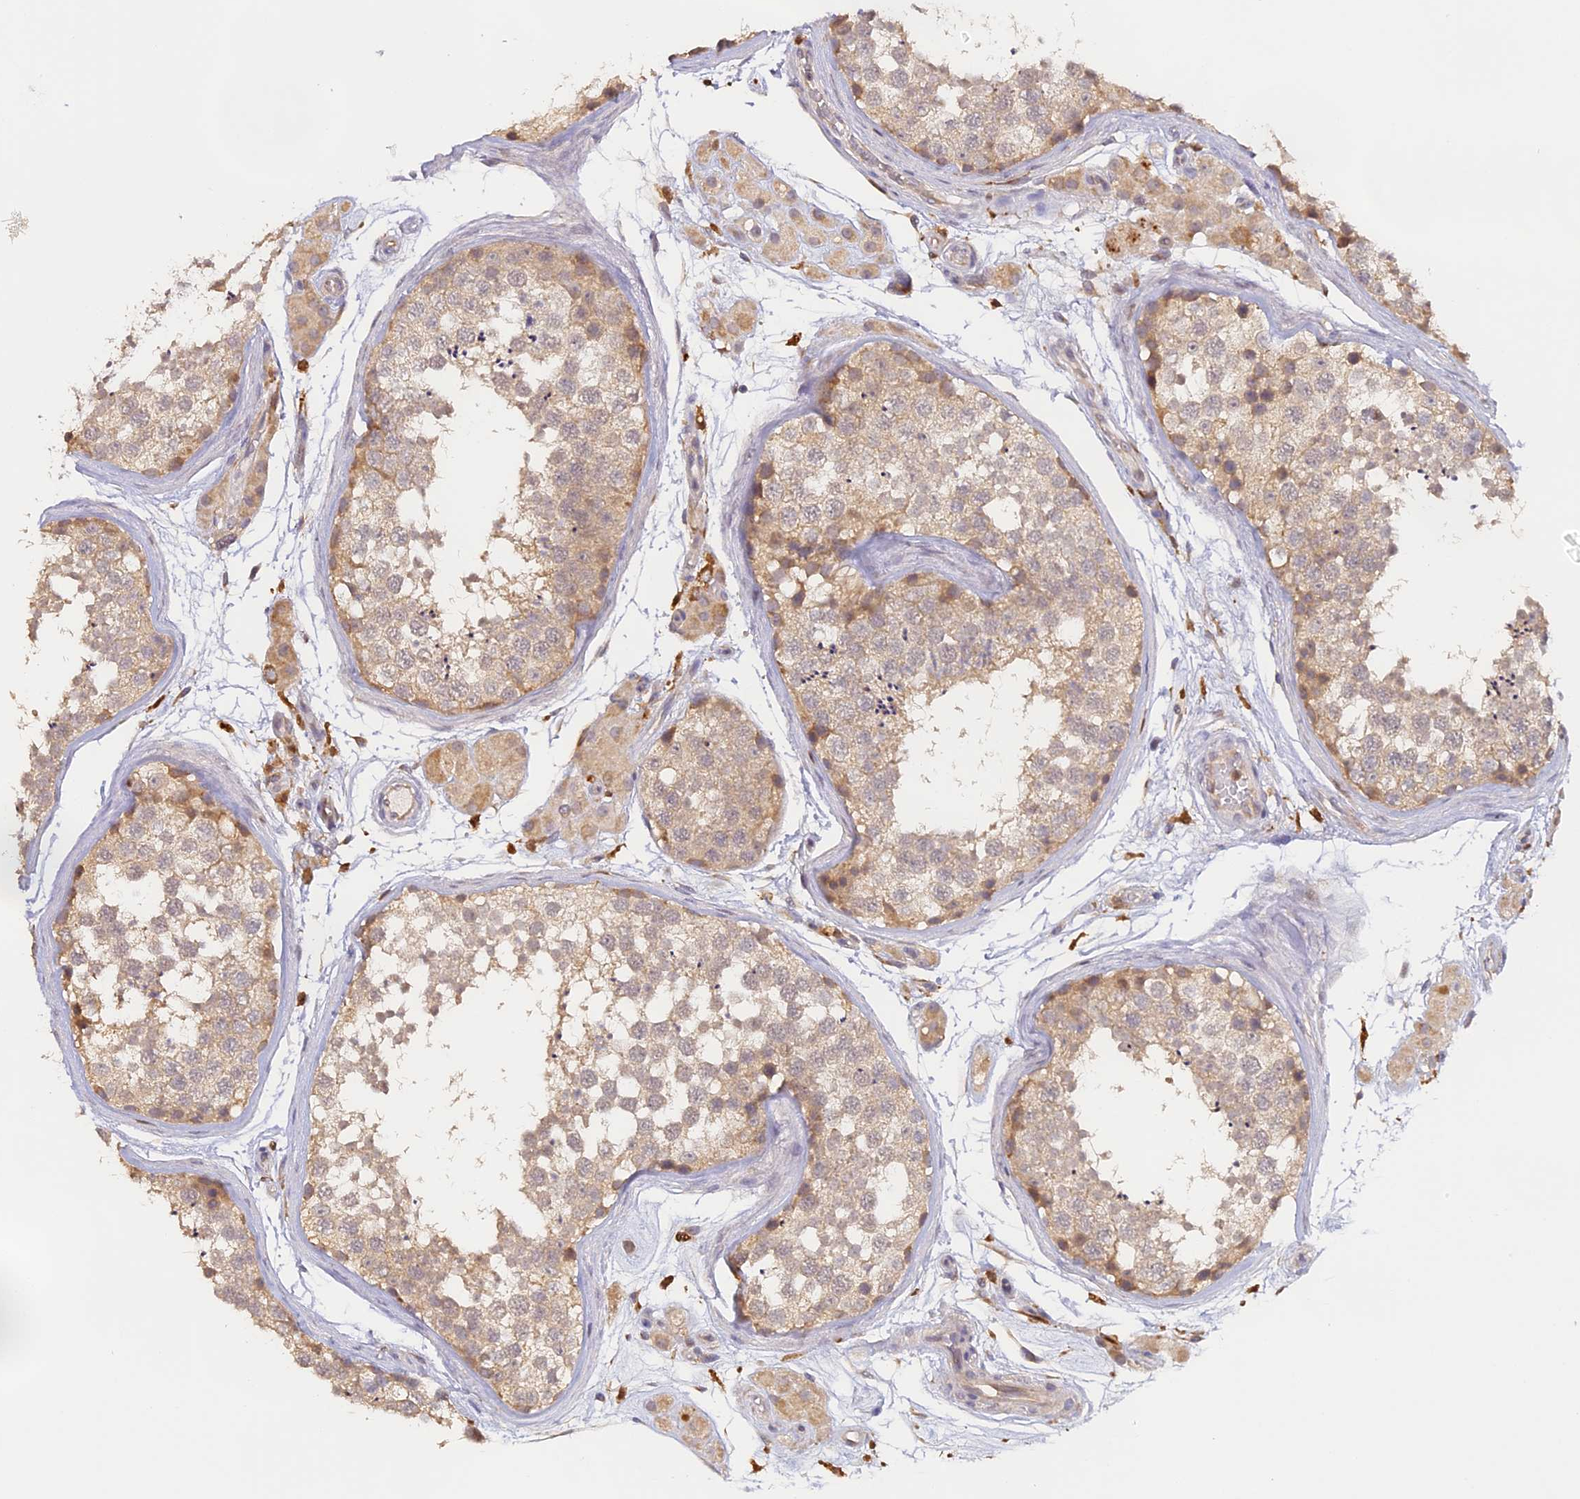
{"staining": {"intensity": "weak", "quantity": ">75%", "location": "cytoplasmic/membranous"}, "tissue": "testis", "cell_type": "Cells in seminiferous ducts", "image_type": "normal", "snomed": [{"axis": "morphology", "description": "Normal tissue, NOS"}, {"axis": "topography", "description": "Testis"}], "caption": "IHC micrograph of normal testis stained for a protein (brown), which displays low levels of weak cytoplasmic/membranous expression in approximately >75% of cells in seminiferous ducts.", "gene": "NCF4", "patient": {"sex": "male", "age": 56}}